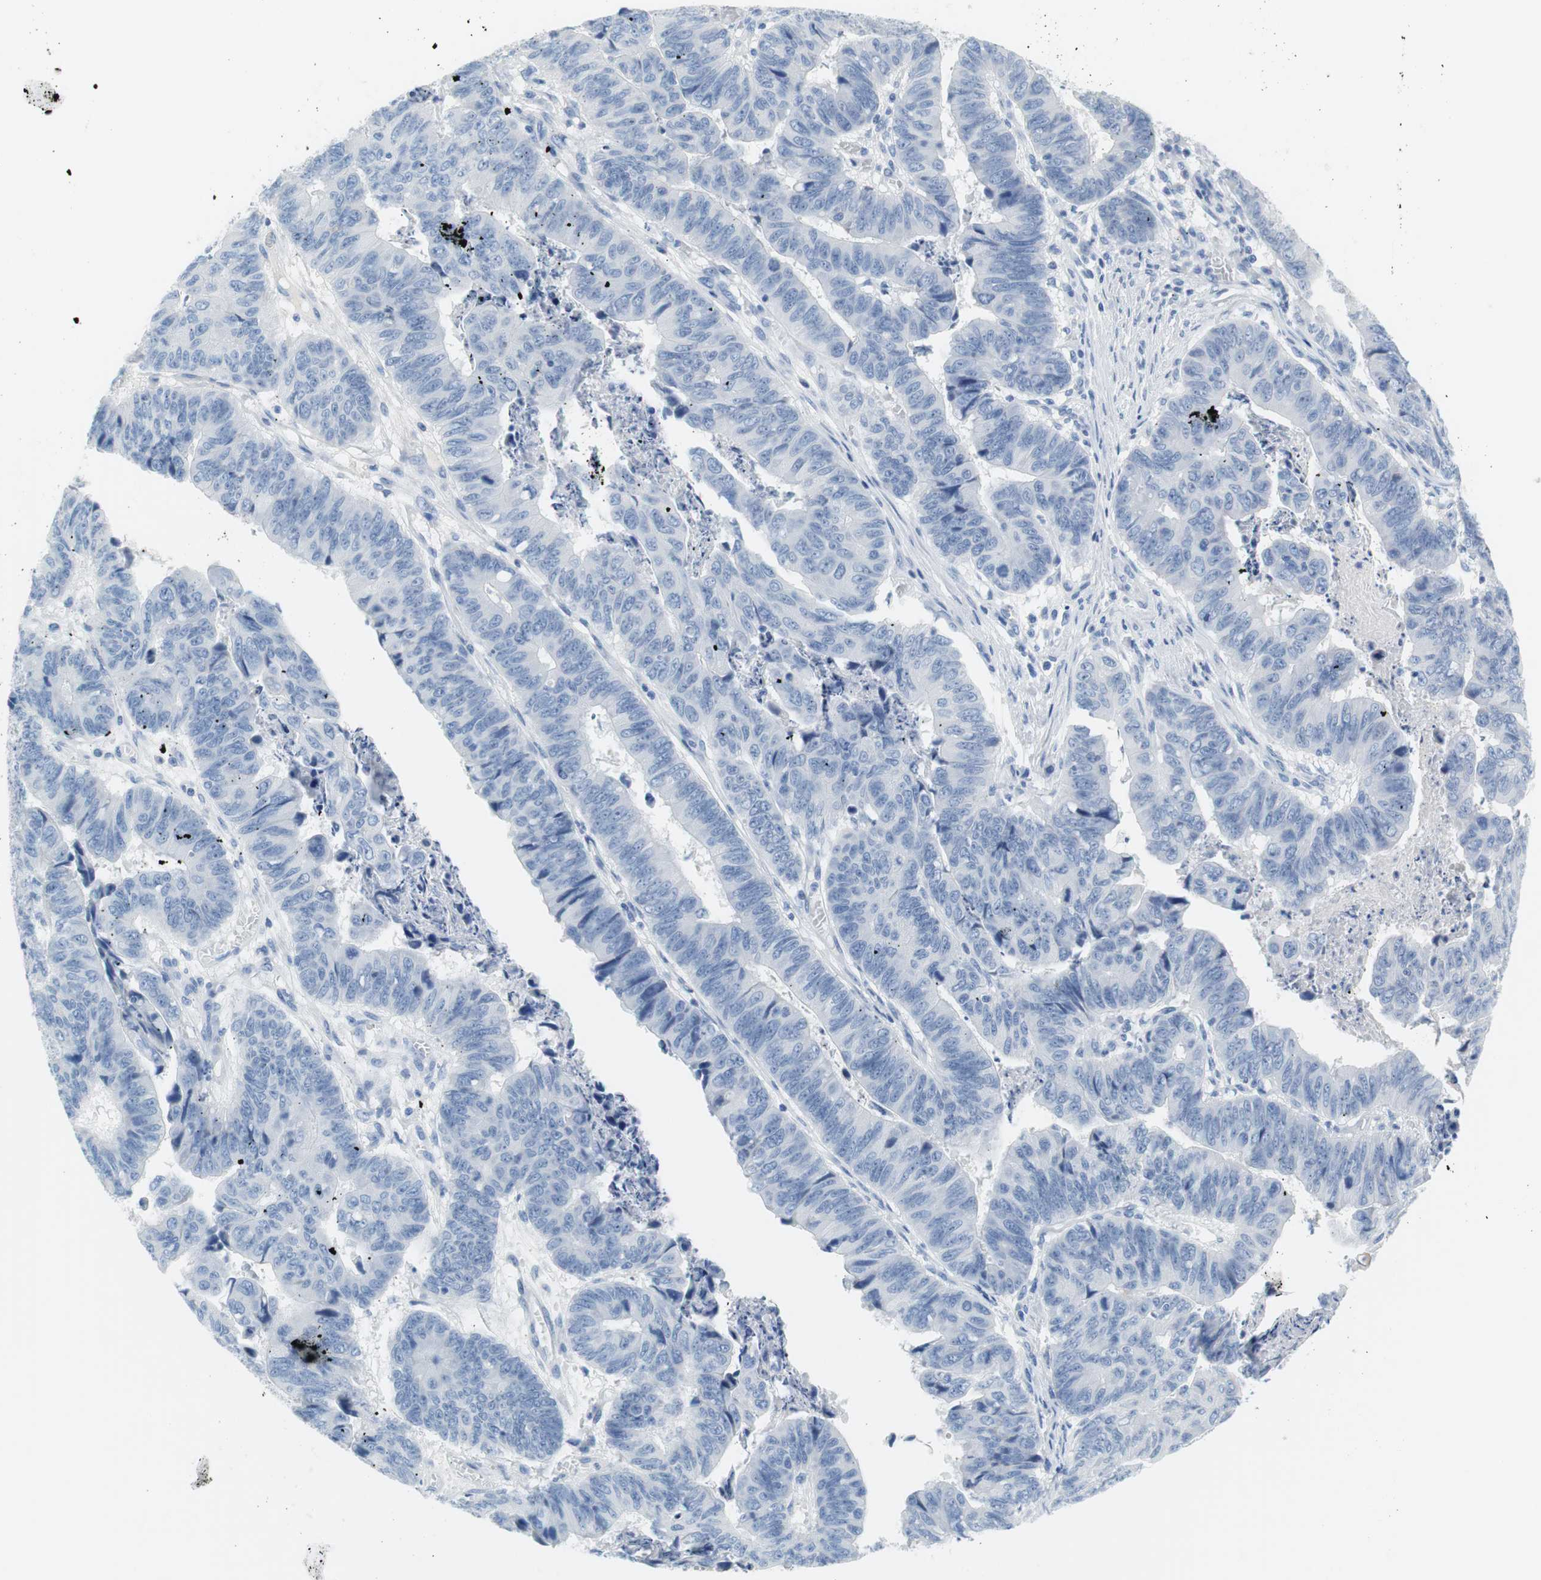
{"staining": {"intensity": "negative", "quantity": "none", "location": "none"}, "tissue": "stomach cancer", "cell_type": "Tumor cells", "image_type": "cancer", "snomed": [{"axis": "morphology", "description": "Adenocarcinoma, NOS"}, {"axis": "topography", "description": "Stomach, lower"}], "caption": "Immunohistochemical staining of adenocarcinoma (stomach) demonstrates no significant staining in tumor cells.", "gene": "MYH1", "patient": {"sex": "male", "age": 77}}